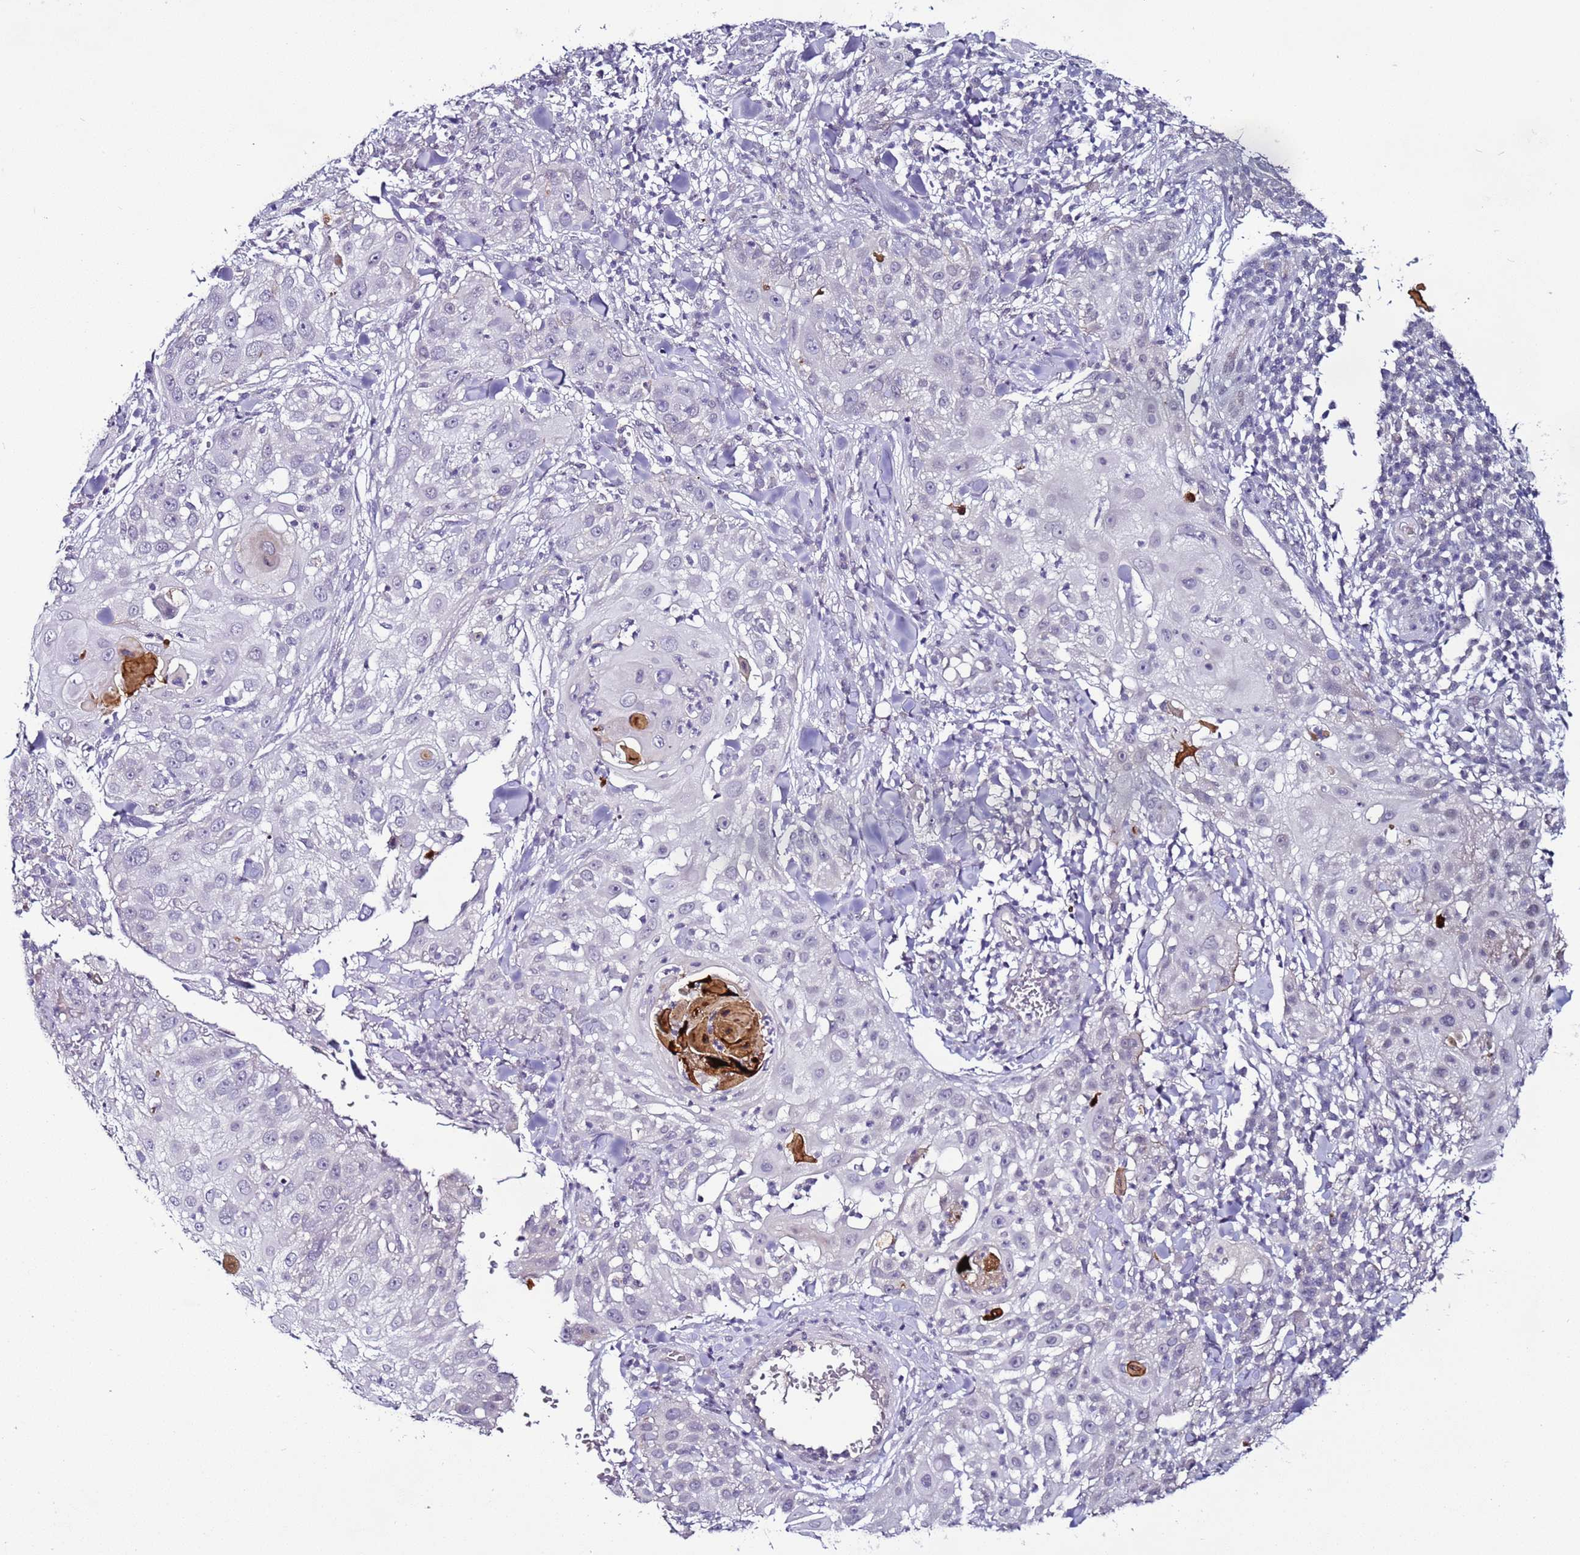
{"staining": {"intensity": "negative", "quantity": "none", "location": "none"}, "tissue": "skin cancer", "cell_type": "Tumor cells", "image_type": "cancer", "snomed": [{"axis": "morphology", "description": "Squamous cell carcinoma, NOS"}, {"axis": "topography", "description": "Skin"}], "caption": "Immunohistochemistry of skin cancer (squamous cell carcinoma) demonstrates no positivity in tumor cells.", "gene": "PSMA7", "patient": {"sex": "female", "age": 44}}